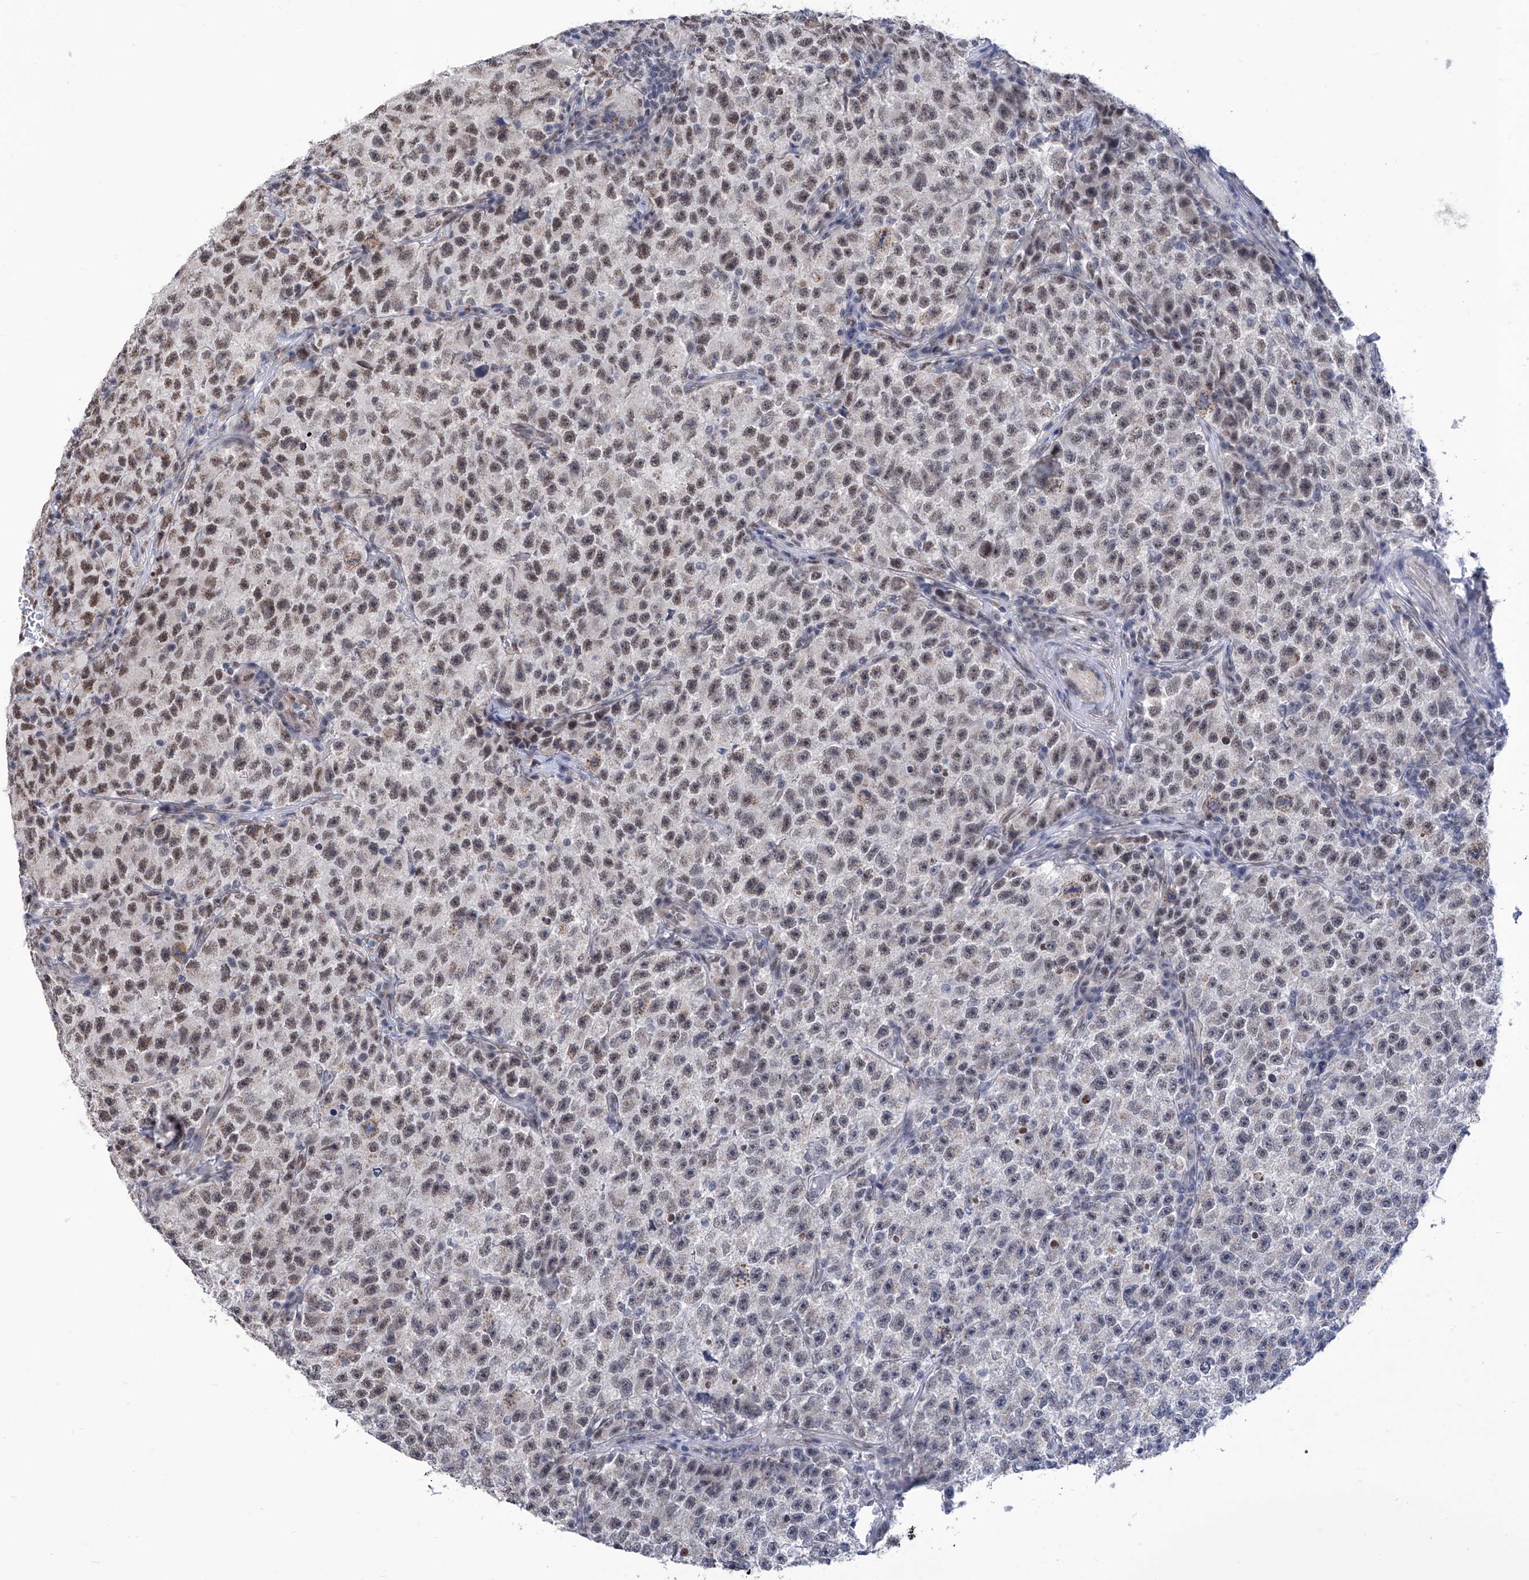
{"staining": {"intensity": "moderate", "quantity": "25%-75%", "location": "nuclear"}, "tissue": "testis cancer", "cell_type": "Tumor cells", "image_type": "cancer", "snomed": [{"axis": "morphology", "description": "Seminoma, NOS"}, {"axis": "topography", "description": "Testis"}], "caption": "Tumor cells reveal medium levels of moderate nuclear expression in approximately 25%-75% of cells in human testis cancer (seminoma). (brown staining indicates protein expression, while blue staining denotes nuclei).", "gene": "SART1", "patient": {"sex": "male", "age": 22}}